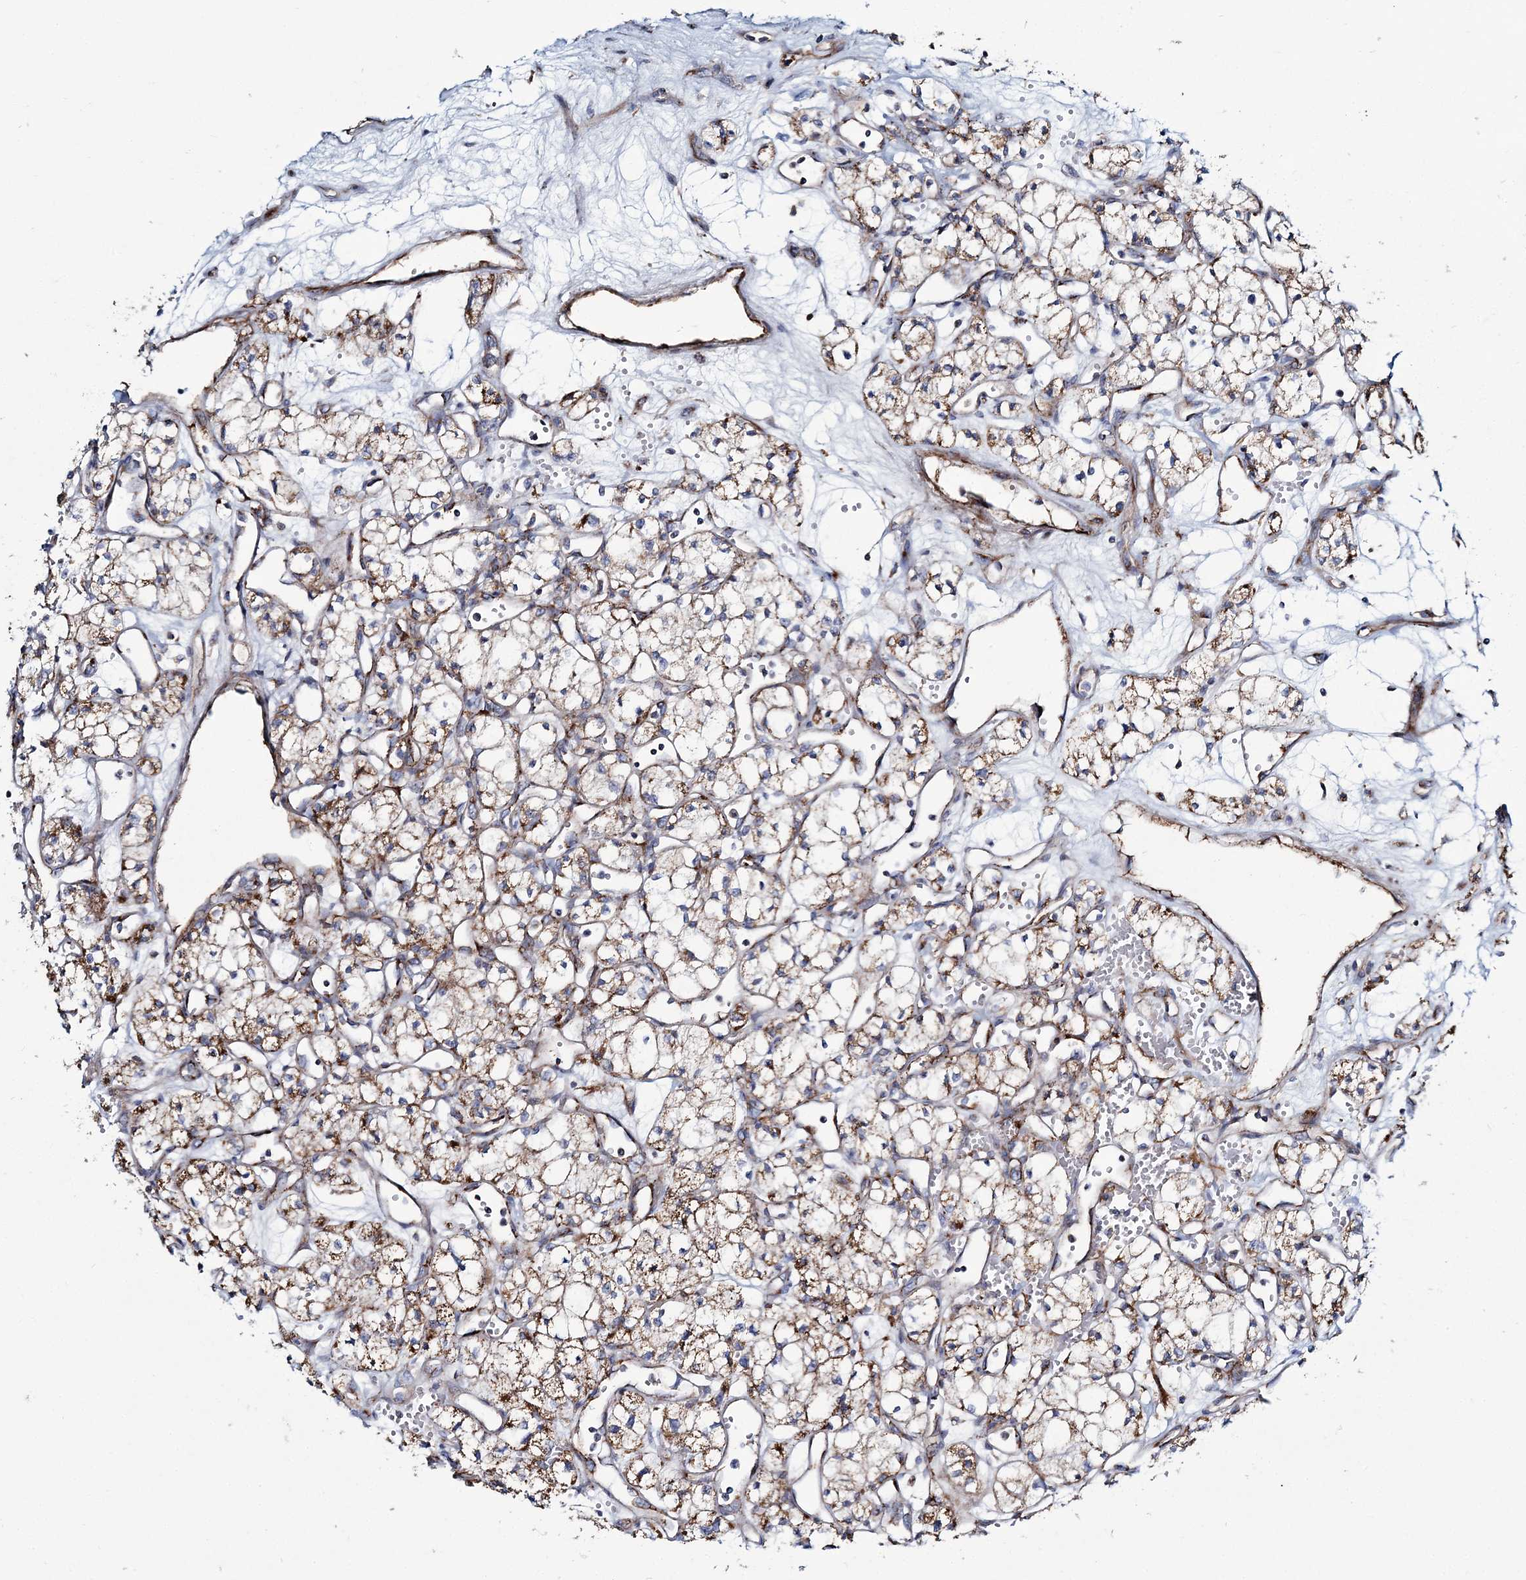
{"staining": {"intensity": "moderate", "quantity": ">75%", "location": "cytoplasmic/membranous"}, "tissue": "renal cancer", "cell_type": "Tumor cells", "image_type": "cancer", "snomed": [{"axis": "morphology", "description": "Adenocarcinoma, NOS"}, {"axis": "topography", "description": "Kidney"}], "caption": "The immunohistochemical stain labels moderate cytoplasmic/membranous positivity in tumor cells of renal adenocarcinoma tissue. The protein of interest is stained brown, and the nuclei are stained in blue (DAB IHC with brightfield microscopy, high magnification).", "gene": "ARHGAP6", "patient": {"sex": "male", "age": 59}}